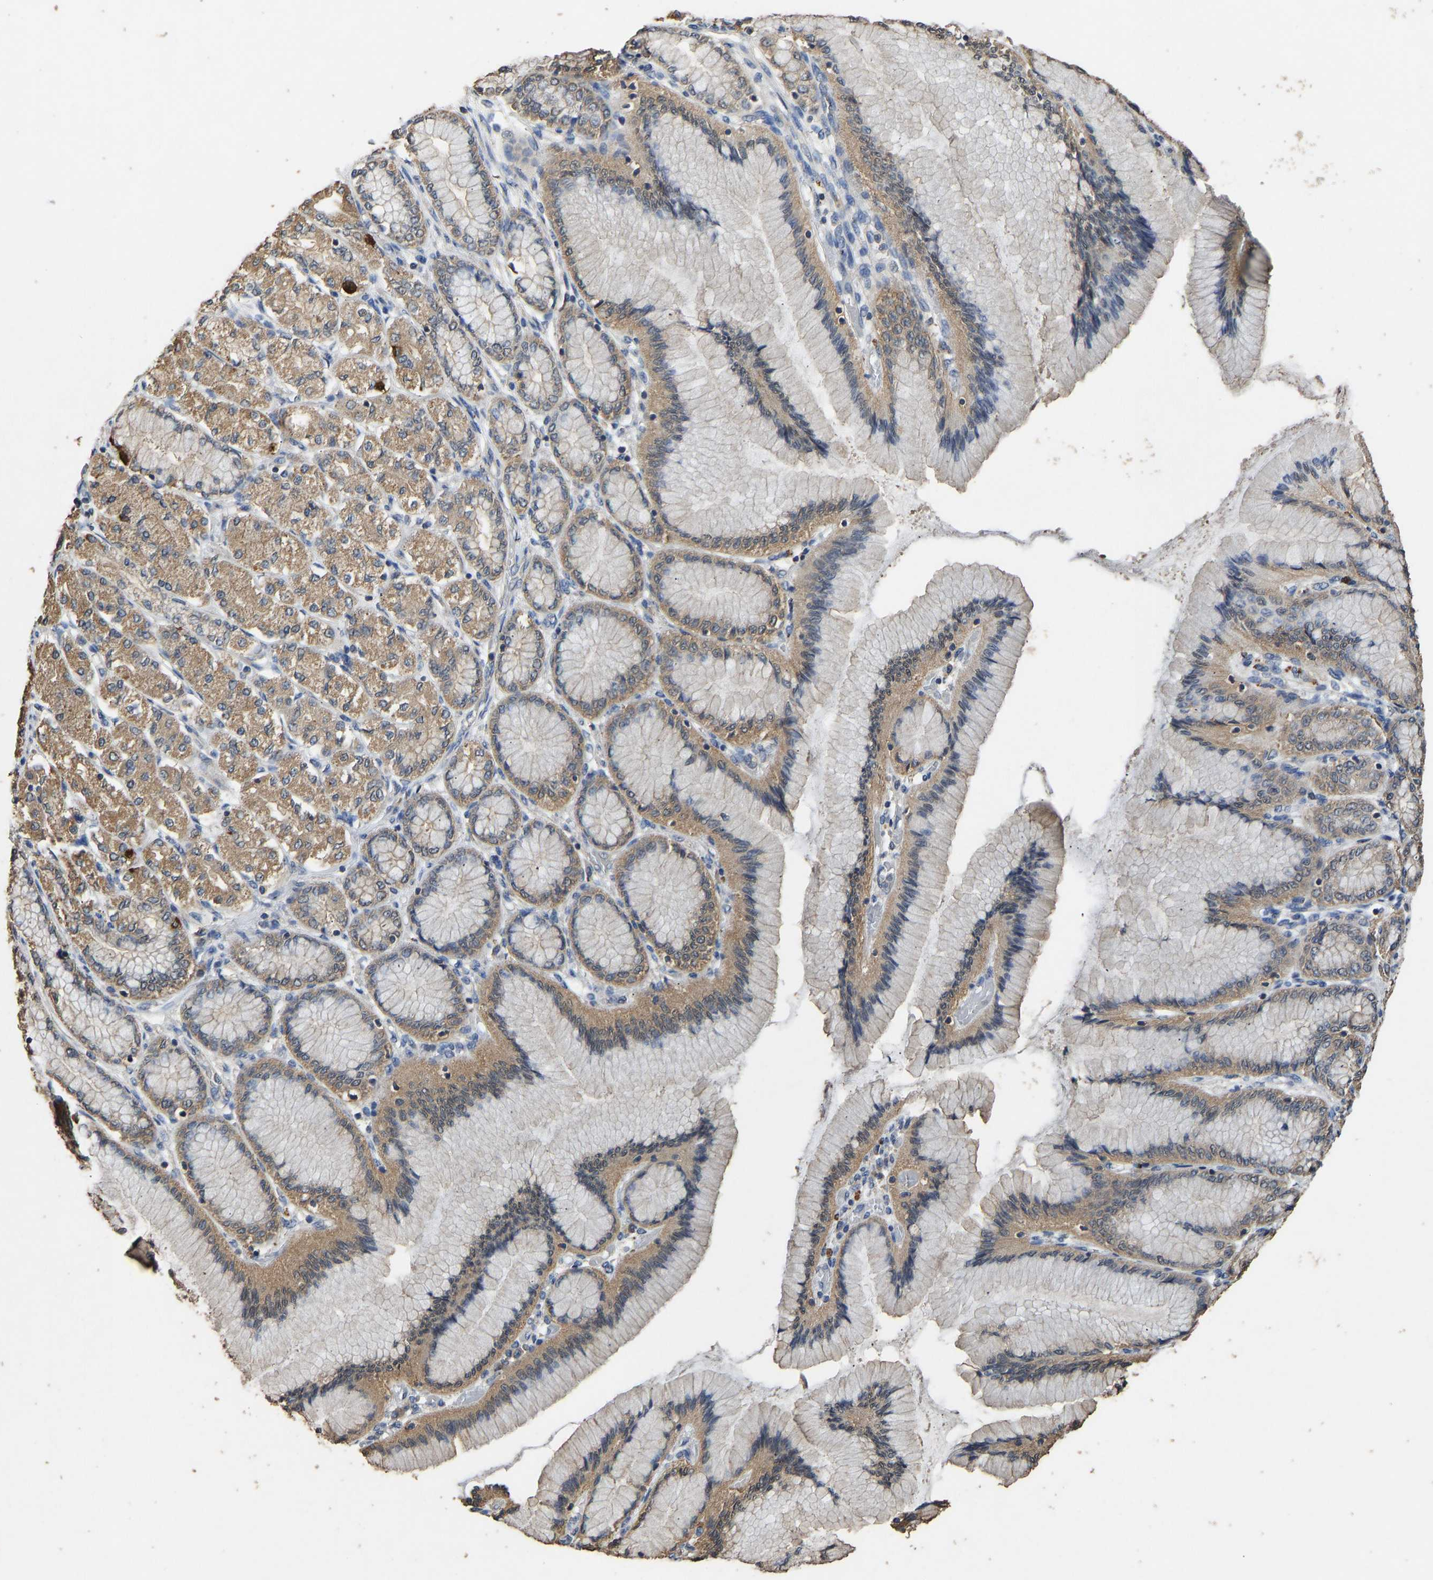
{"staining": {"intensity": "moderate", "quantity": ">75%", "location": "cytoplasmic/membranous"}, "tissue": "stomach cancer", "cell_type": "Tumor cells", "image_type": "cancer", "snomed": [{"axis": "morphology", "description": "Adenocarcinoma, NOS"}, {"axis": "topography", "description": "Stomach"}], "caption": "Human adenocarcinoma (stomach) stained with a brown dye demonstrates moderate cytoplasmic/membranous positive positivity in about >75% of tumor cells.", "gene": "CIDEC", "patient": {"sex": "female", "age": 65}}